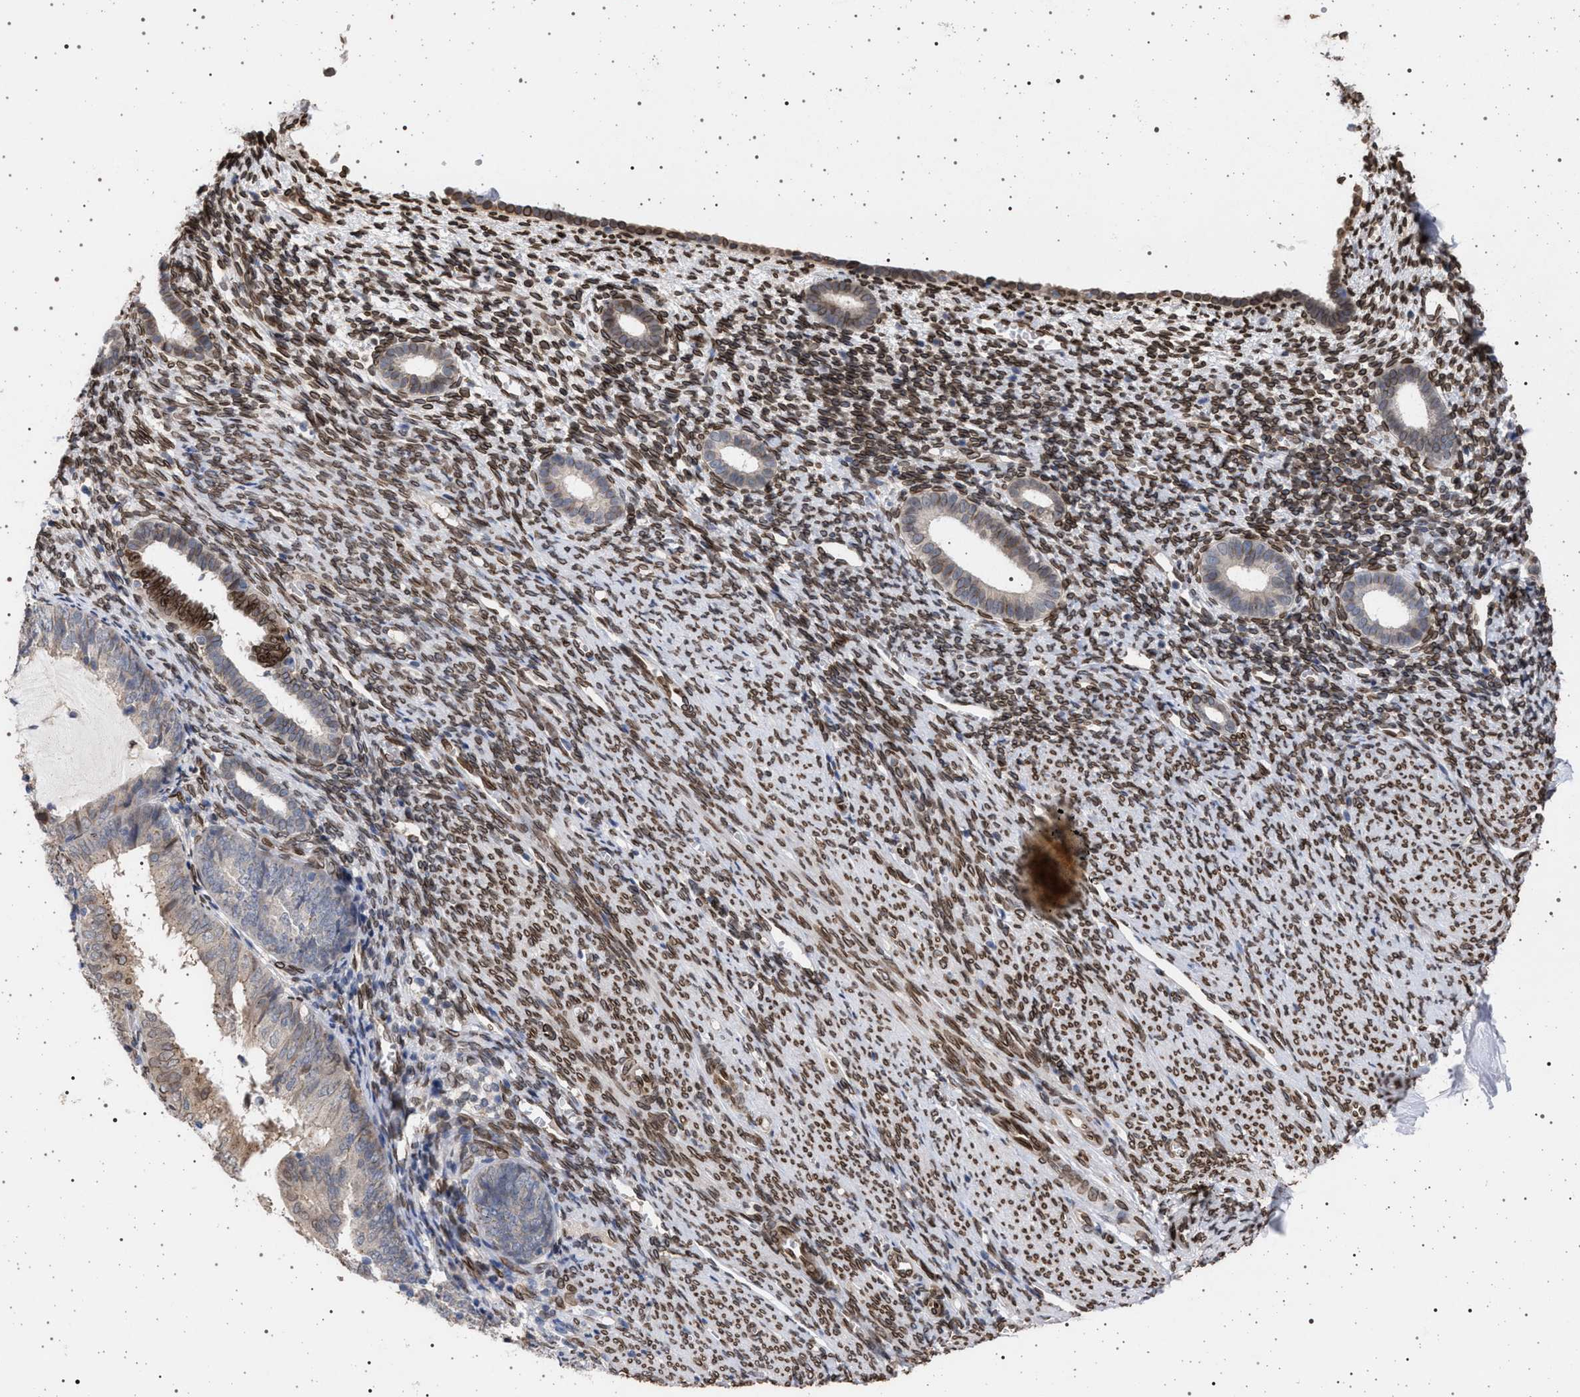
{"staining": {"intensity": "moderate", "quantity": "25%-75%", "location": "cytoplasmic/membranous,nuclear"}, "tissue": "endometrium", "cell_type": "Cells in endometrial stroma", "image_type": "normal", "snomed": [{"axis": "morphology", "description": "Normal tissue, NOS"}, {"axis": "morphology", "description": "Adenocarcinoma, NOS"}, {"axis": "topography", "description": "Endometrium"}], "caption": "DAB (3,3'-diaminobenzidine) immunohistochemical staining of benign endometrium shows moderate cytoplasmic/membranous,nuclear protein positivity in approximately 25%-75% of cells in endometrial stroma. (brown staining indicates protein expression, while blue staining denotes nuclei).", "gene": "ING2", "patient": {"sex": "female", "age": 57}}